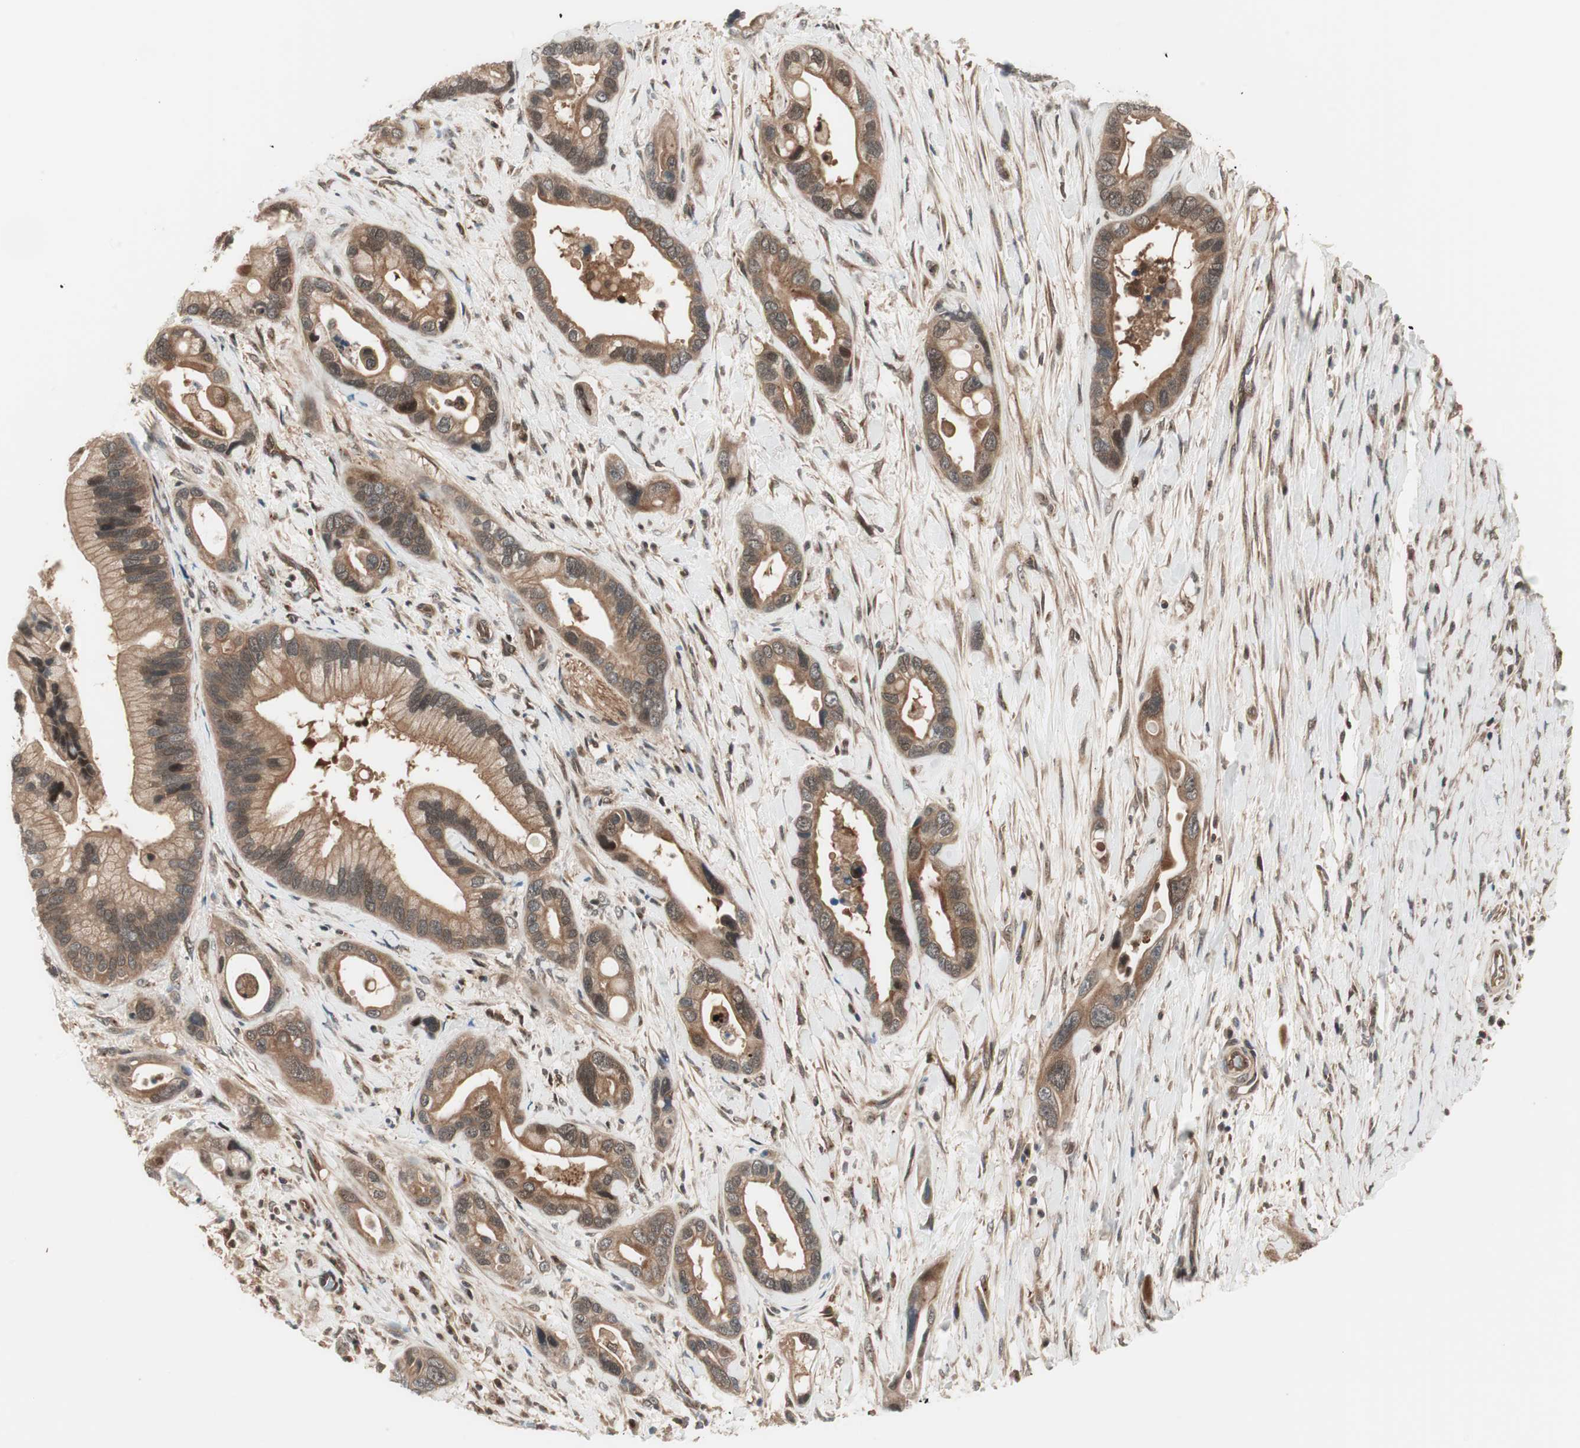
{"staining": {"intensity": "moderate", "quantity": ">75%", "location": "cytoplasmic/membranous"}, "tissue": "pancreatic cancer", "cell_type": "Tumor cells", "image_type": "cancer", "snomed": [{"axis": "morphology", "description": "Adenocarcinoma, NOS"}, {"axis": "topography", "description": "Pancreas"}], "caption": "IHC image of human pancreatic cancer (adenocarcinoma) stained for a protein (brown), which demonstrates medium levels of moderate cytoplasmic/membranous expression in about >75% of tumor cells.", "gene": "PRKG2", "patient": {"sex": "female", "age": 77}}